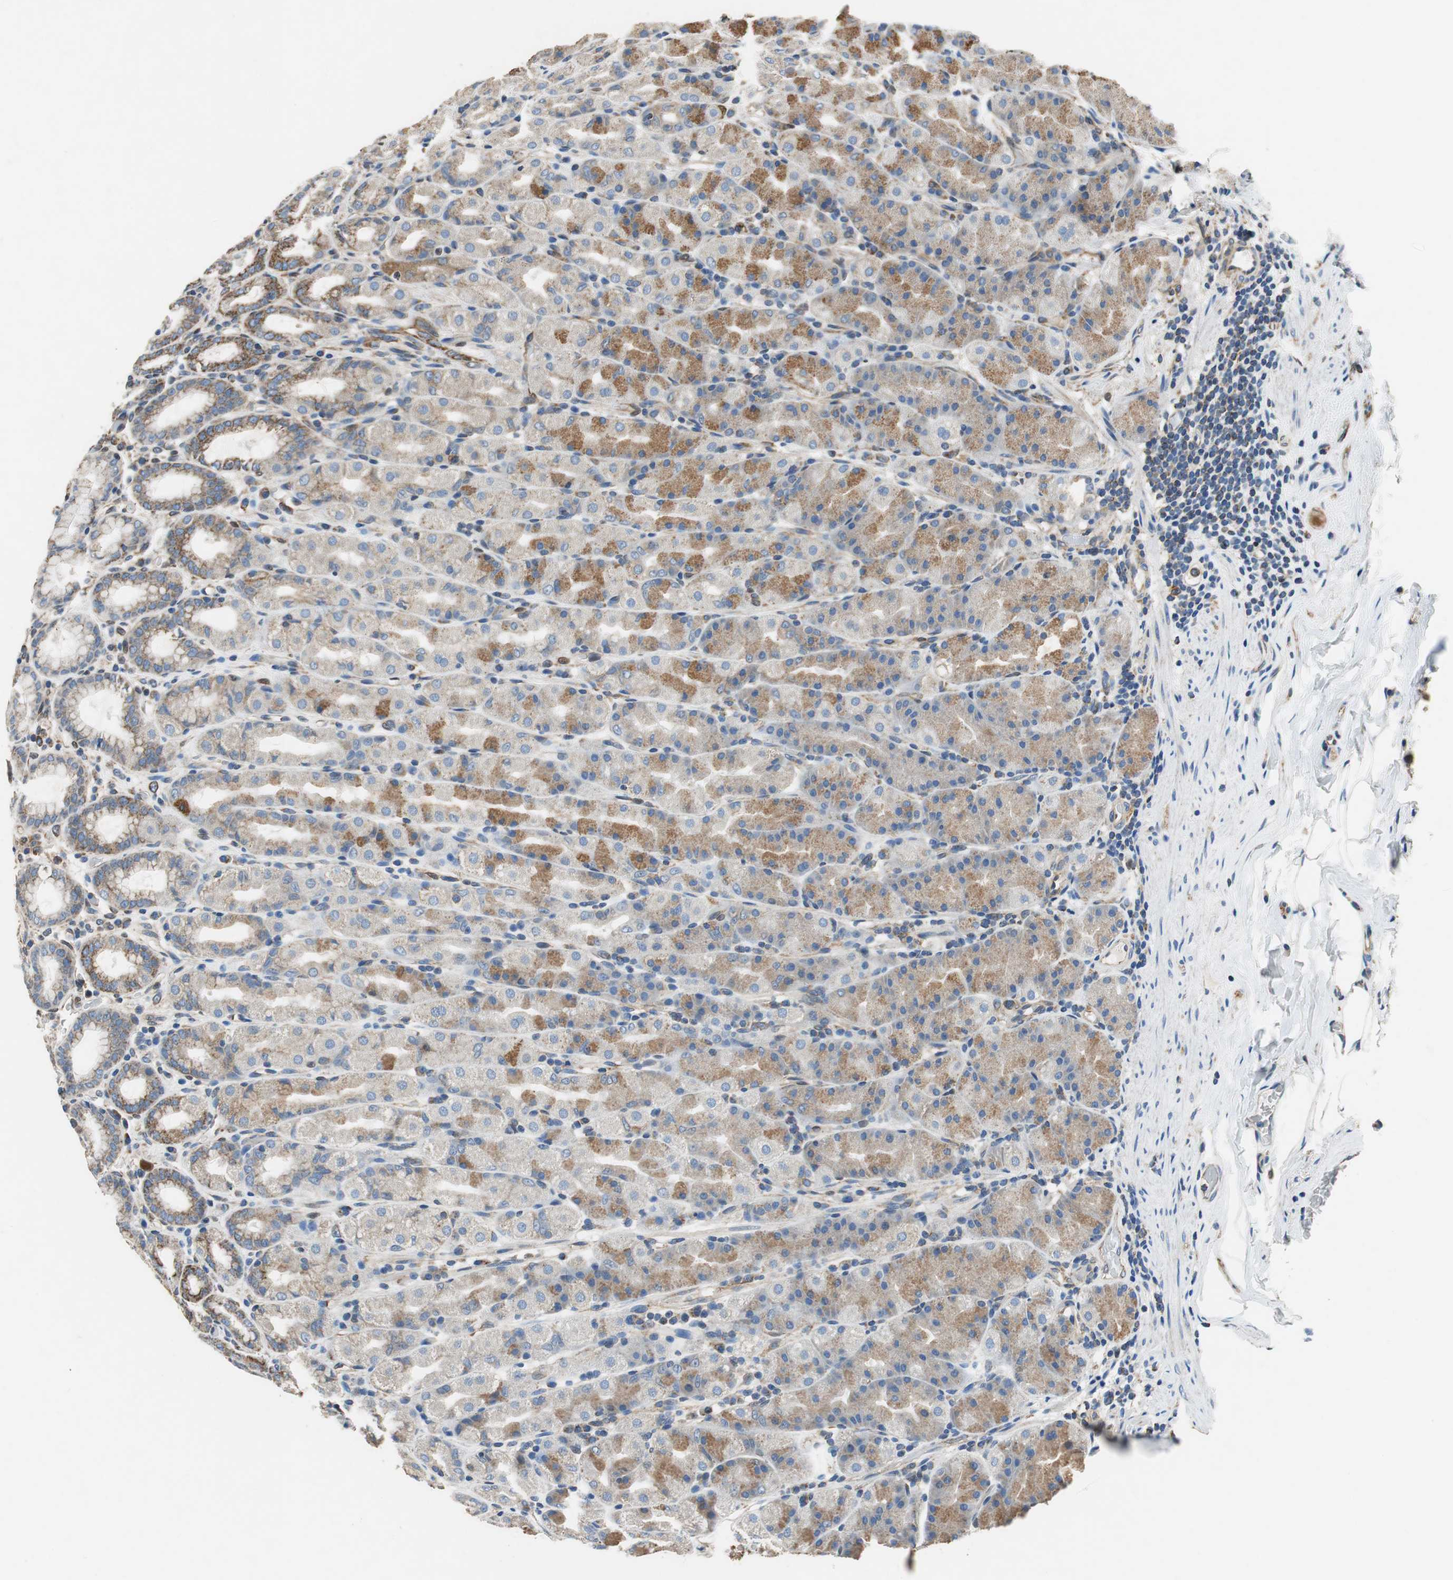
{"staining": {"intensity": "strong", "quantity": ">75%", "location": "cytoplasmic/membranous"}, "tissue": "stomach", "cell_type": "Glandular cells", "image_type": "normal", "snomed": [{"axis": "morphology", "description": "Normal tissue, NOS"}, {"axis": "topography", "description": "Stomach, upper"}], "caption": "Benign stomach shows strong cytoplasmic/membranous staining in about >75% of glandular cells.", "gene": "GSTK1", "patient": {"sex": "male", "age": 68}}